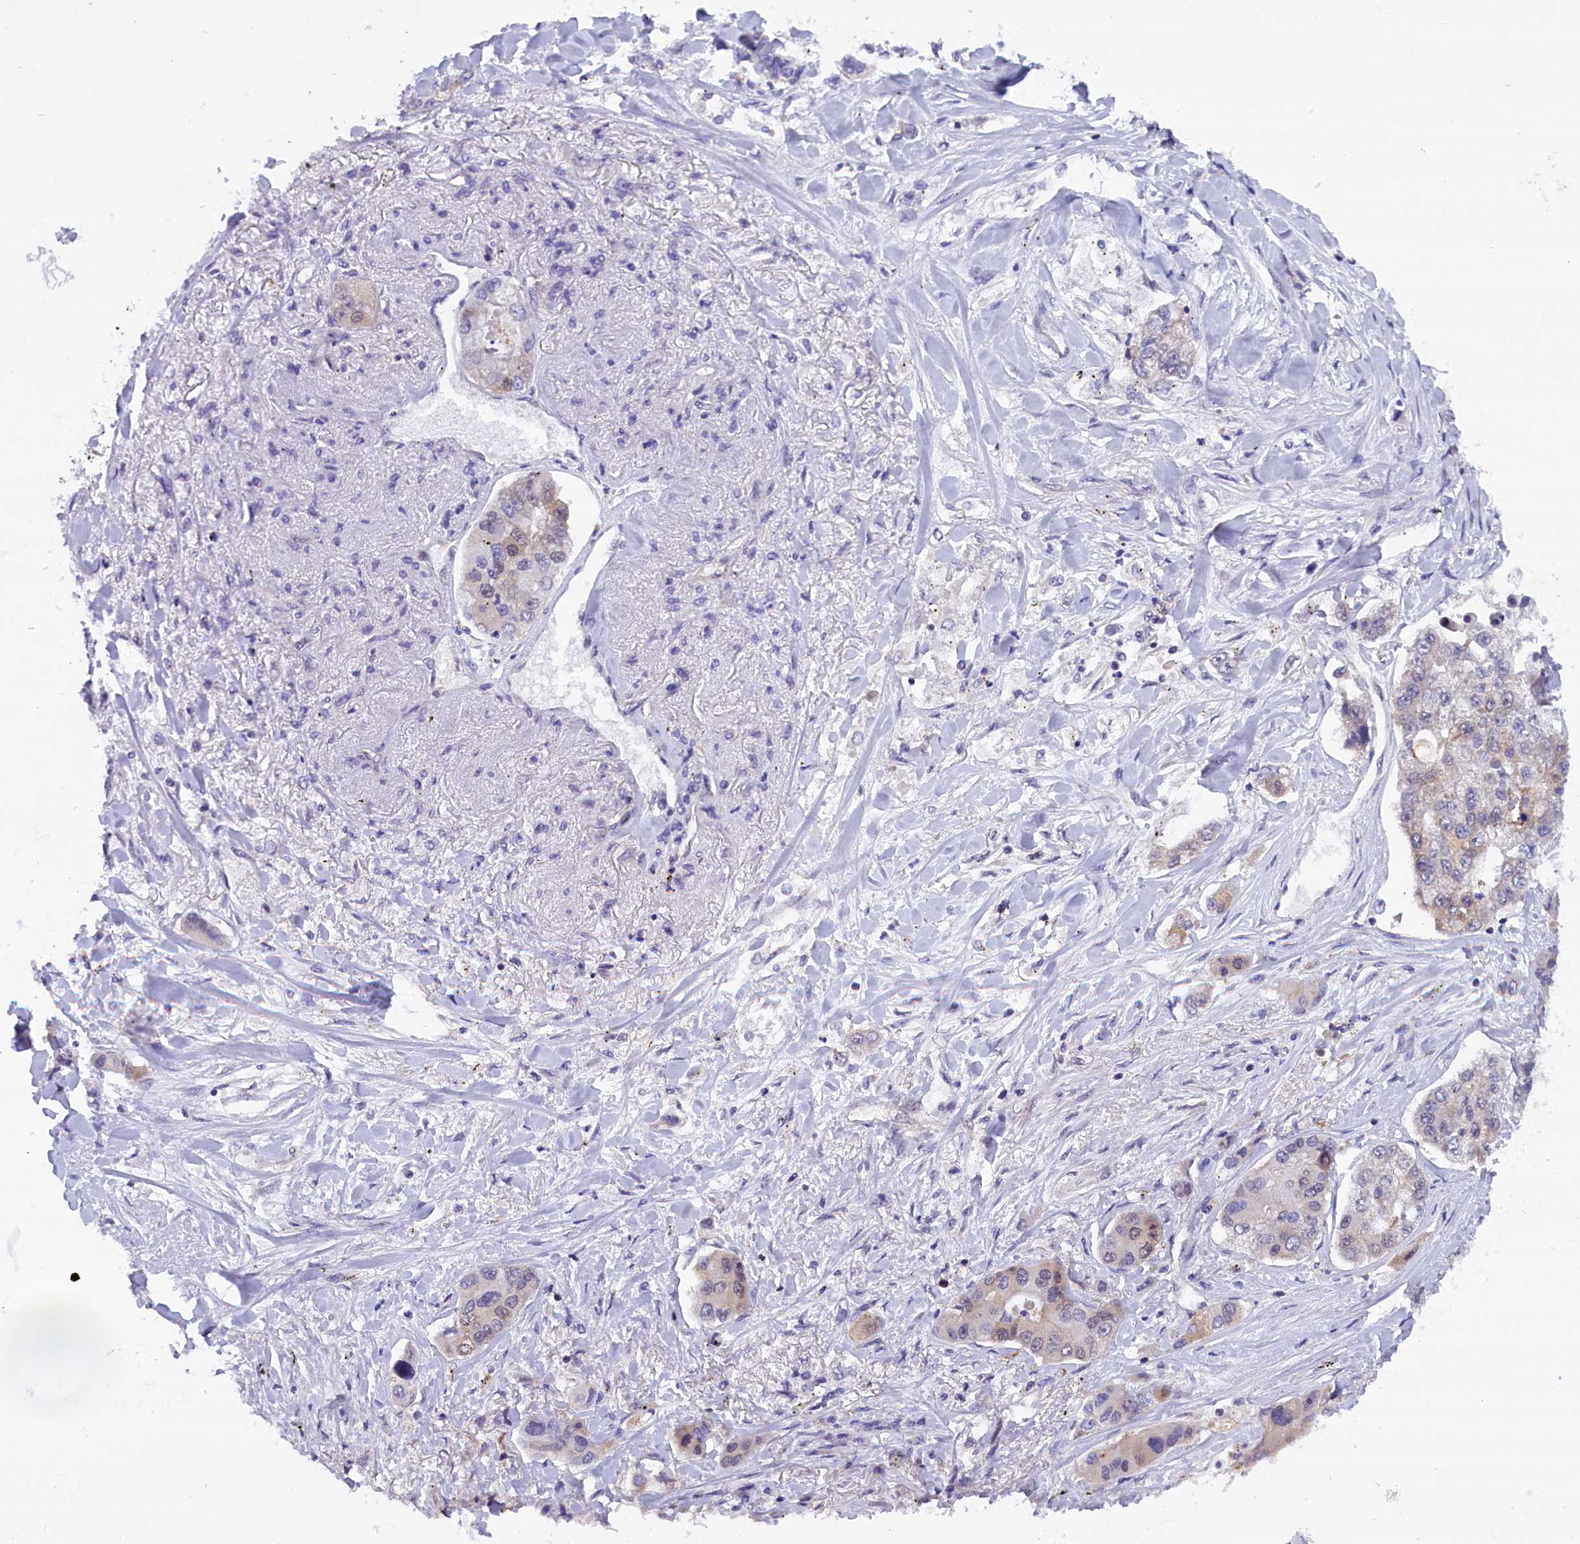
{"staining": {"intensity": "negative", "quantity": "none", "location": "none"}, "tissue": "lung cancer", "cell_type": "Tumor cells", "image_type": "cancer", "snomed": [{"axis": "morphology", "description": "Adenocarcinoma, NOS"}, {"axis": "topography", "description": "Lung"}], "caption": "There is no significant staining in tumor cells of lung cancer (adenocarcinoma).", "gene": "TBCB", "patient": {"sex": "male", "age": 49}}